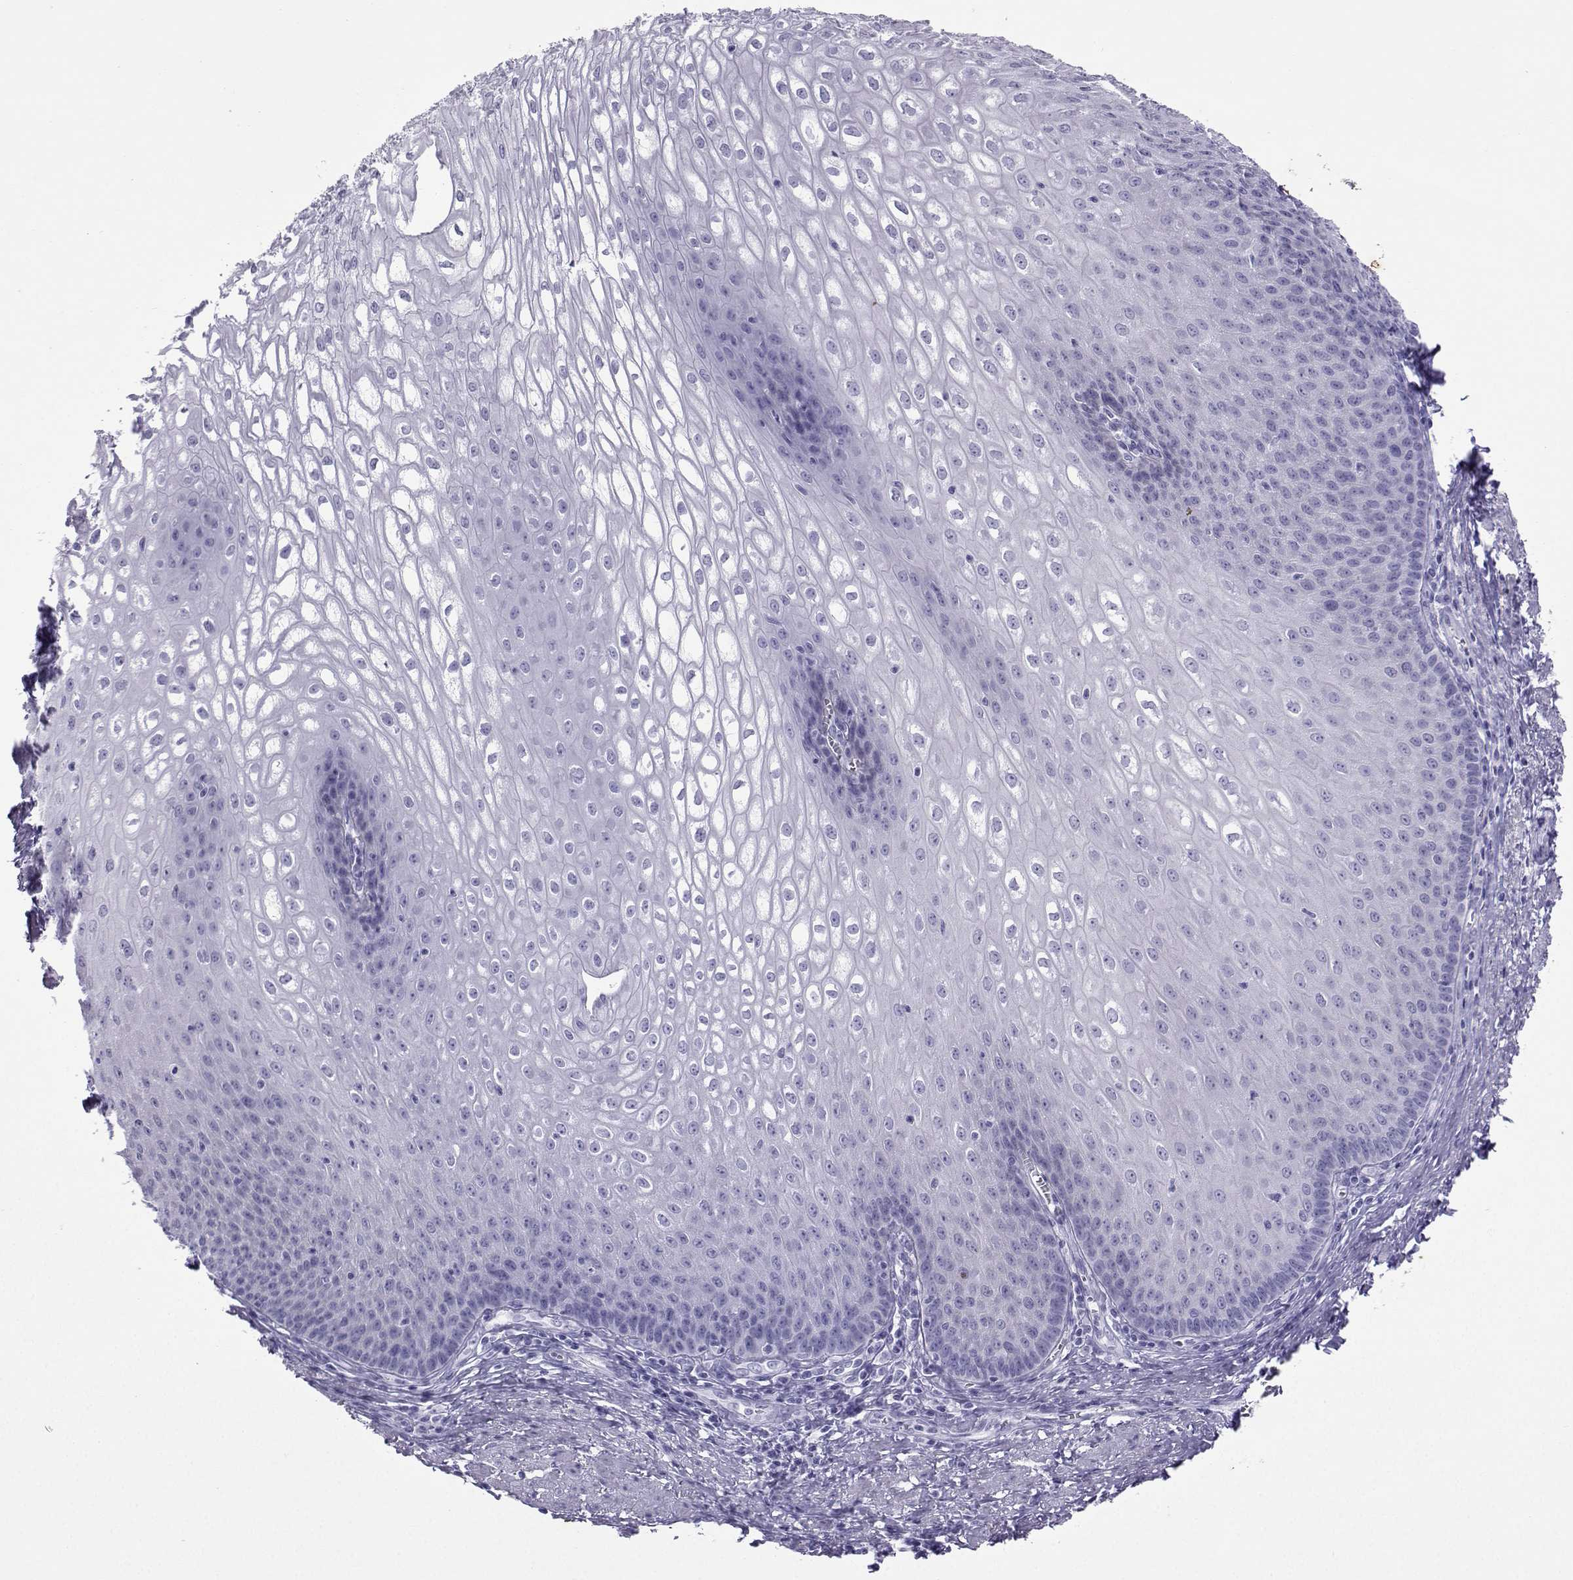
{"staining": {"intensity": "negative", "quantity": "none", "location": "none"}, "tissue": "esophagus", "cell_type": "Squamous epithelial cells", "image_type": "normal", "snomed": [{"axis": "morphology", "description": "Normal tissue, NOS"}, {"axis": "topography", "description": "Esophagus"}], "caption": "Immunohistochemistry of normal human esophagus demonstrates no expression in squamous epithelial cells.", "gene": "LORICRIN", "patient": {"sex": "male", "age": 58}}